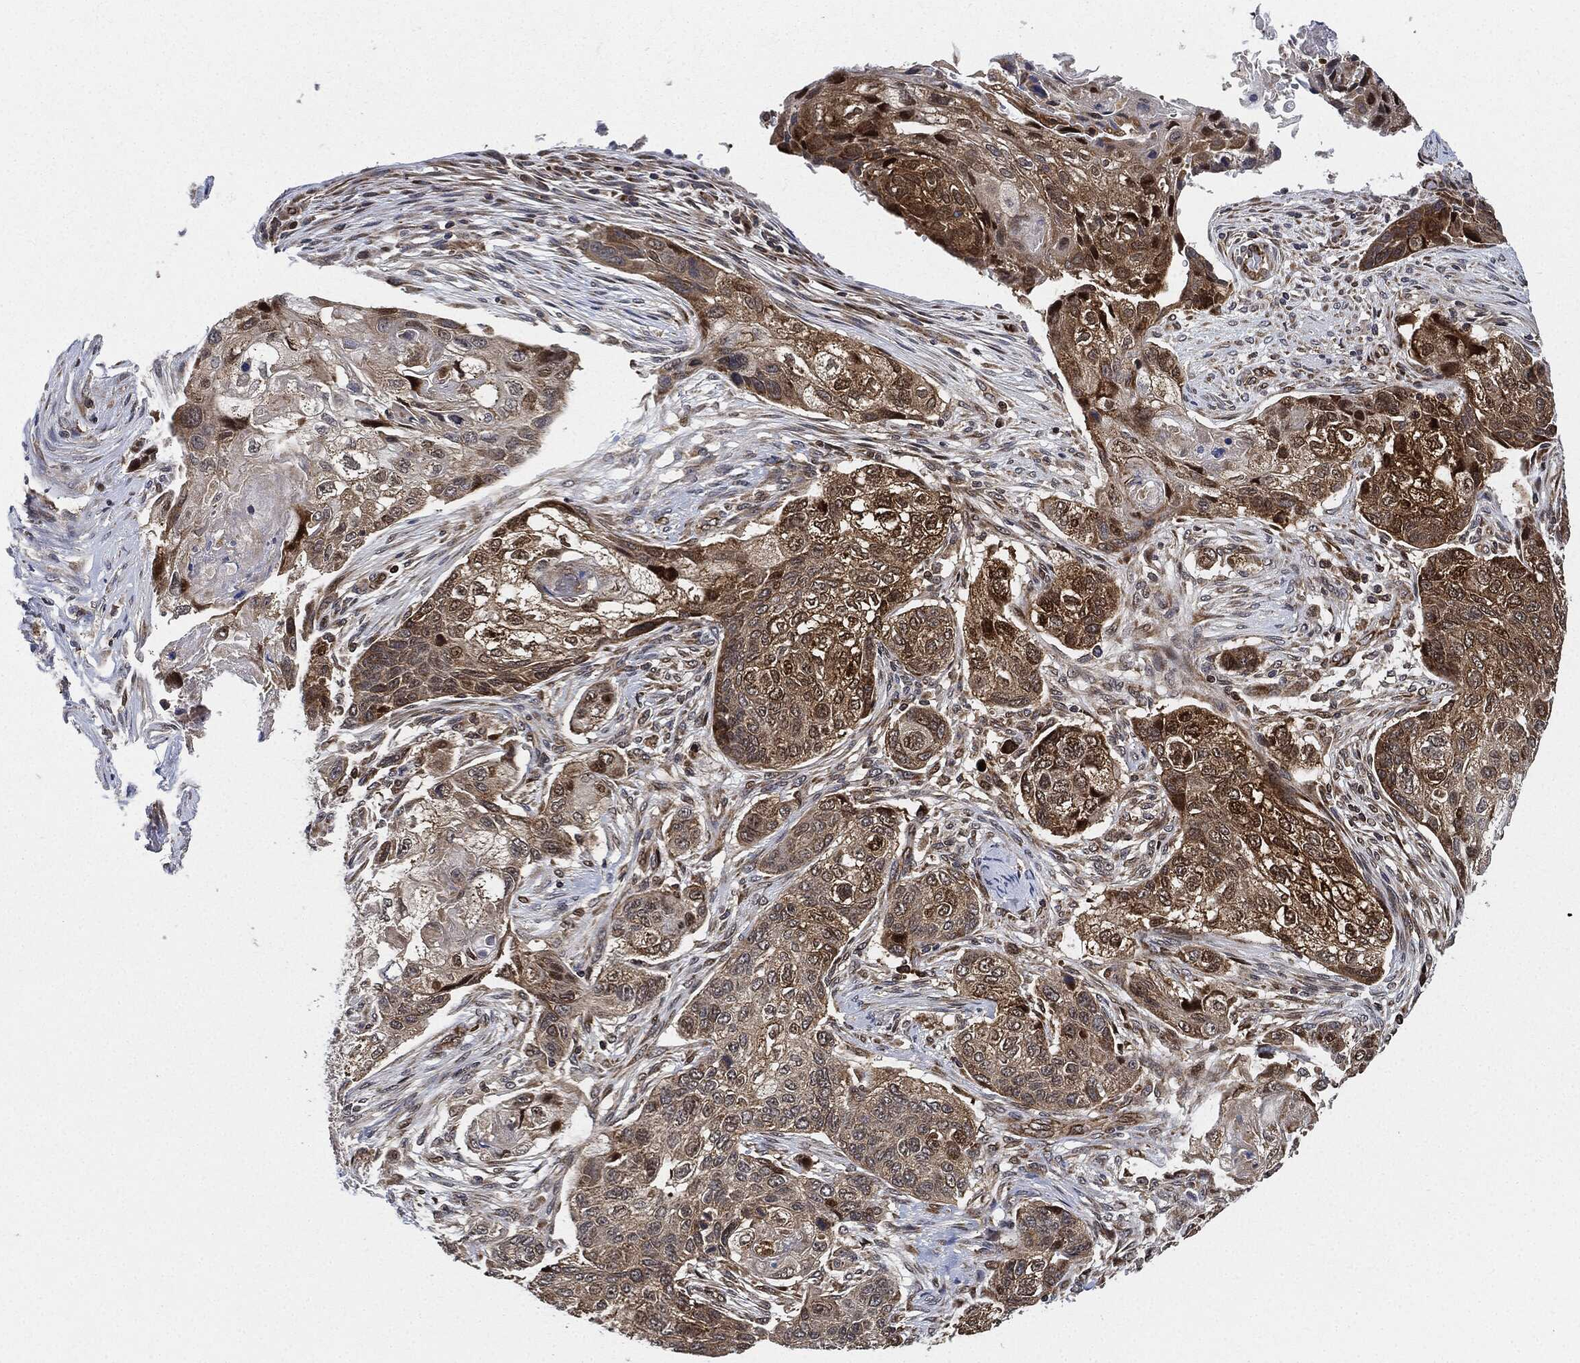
{"staining": {"intensity": "moderate", "quantity": "25%-75%", "location": "cytoplasmic/membranous"}, "tissue": "lung cancer", "cell_type": "Tumor cells", "image_type": "cancer", "snomed": [{"axis": "morphology", "description": "Normal tissue, NOS"}, {"axis": "morphology", "description": "Squamous cell carcinoma, NOS"}, {"axis": "topography", "description": "Bronchus"}, {"axis": "topography", "description": "Lung"}], "caption": "Tumor cells show medium levels of moderate cytoplasmic/membranous expression in approximately 25%-75% of cells in human lung squamous cell carcinoma. The staining is performed using DAB (3,3'-diaminobenzidine) brown chromogen to label protein expression. The nuclei are counter-stained blue using hematoxylin.", "gene": "RNASEL", "patient": {"sex": "male", "age": 69}}